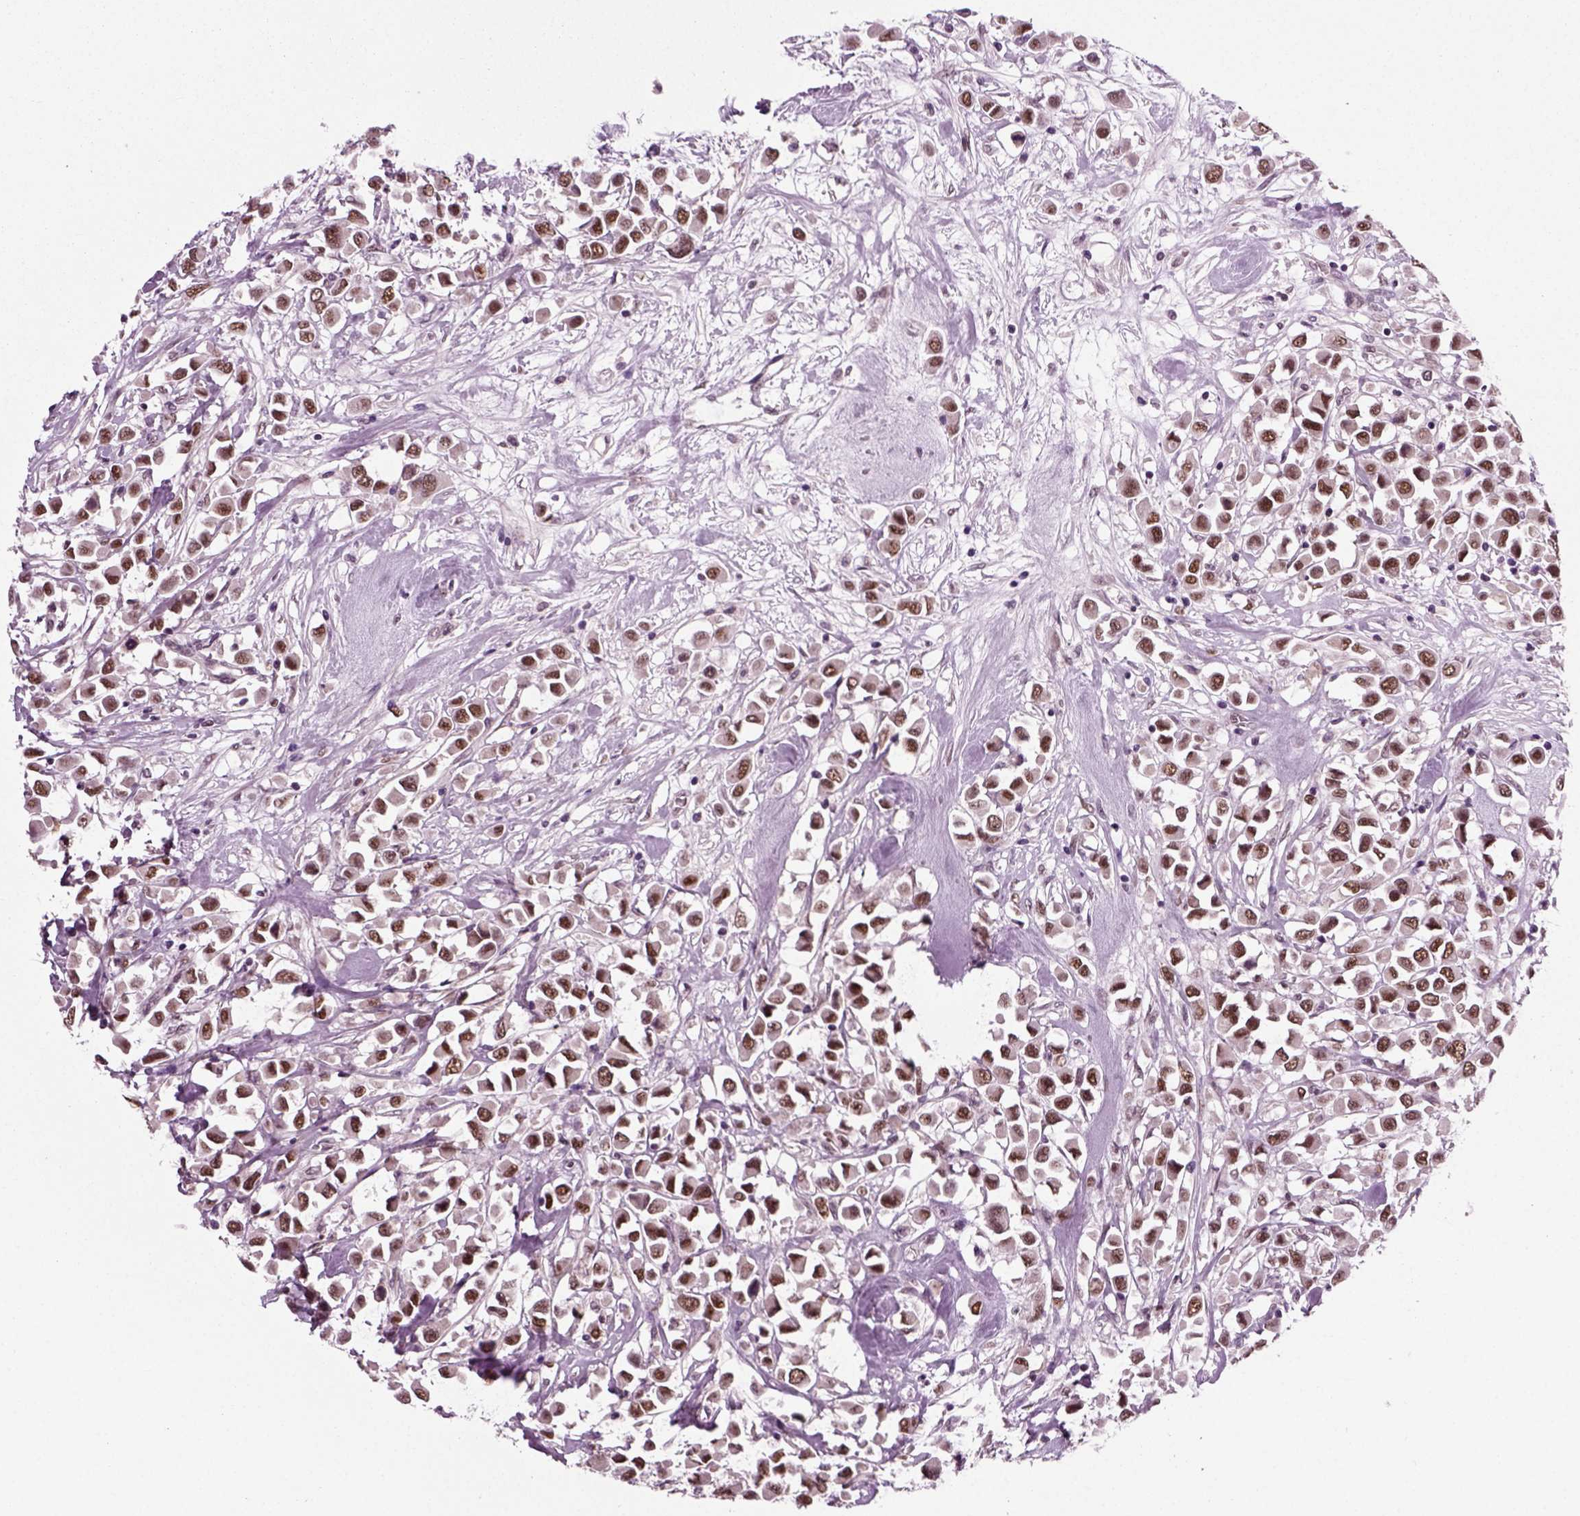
{"staining": {"intensity": "strong", "quantity": ">75%", "location": "nuclear"}, "tissue": "breast cancer", "cell_type": "Tumor cells", "image_type": "cancer", "snomed": [{"axis": "morphology", "description": "Duct carcinoma"}, {"axis": "topography", "description": "Breast"}], "caption": "Breast invasive ductal carcinoma stained with a brown dye displays strong nuclear positive expression in approximately >75% of tumor cells.", "gene": "RCOR3", "patient": {"sex": "female", "age": 61}}